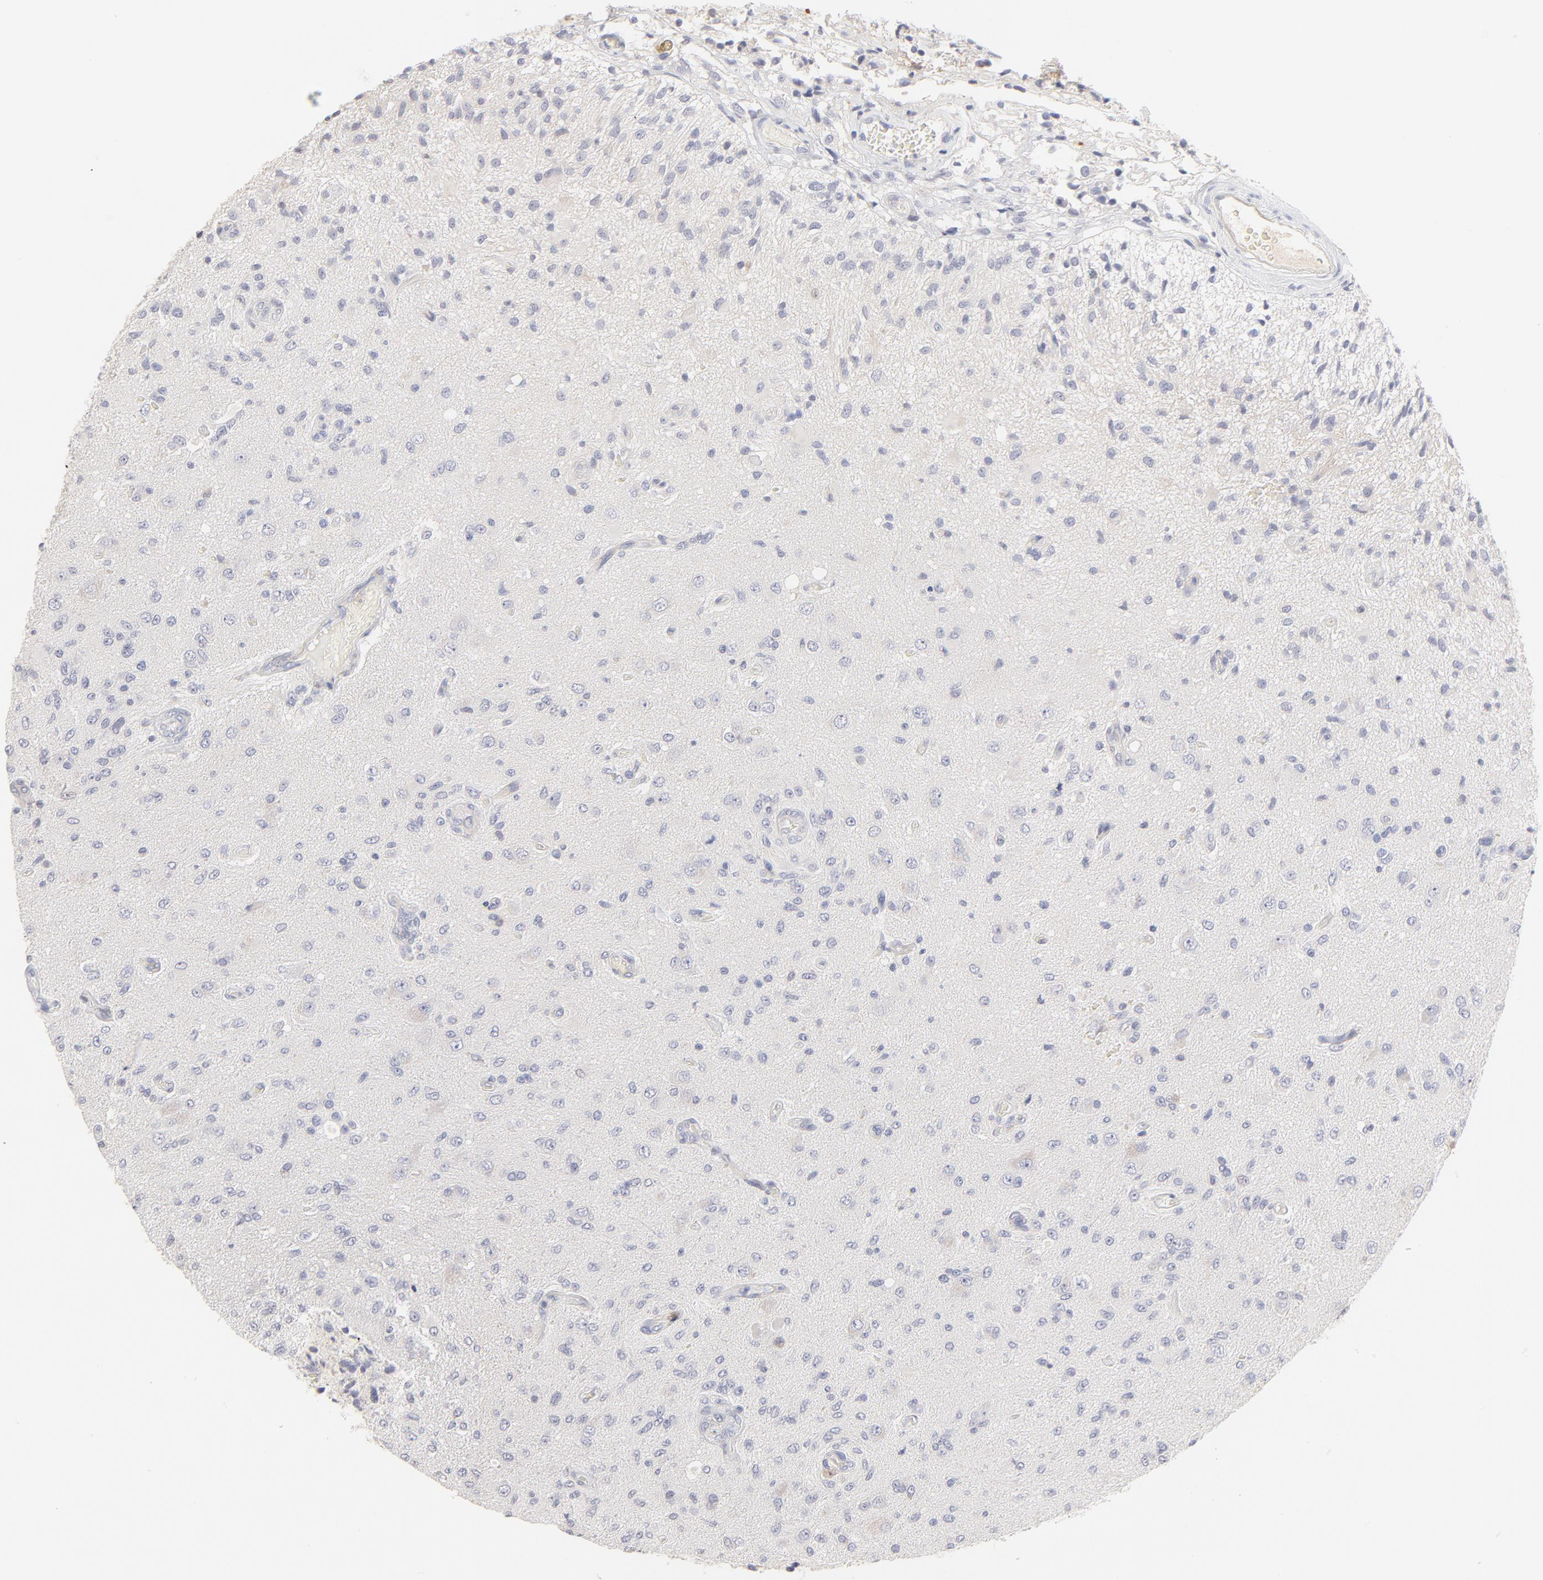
{"staining": {"intensity": "weak", "quantity": "<25%", "location": "cytoplasmic/membranous"}, "tissue": "glioma", "cell_type": "Tumor cells", "image_type": "cancer", "snomed": [{"axis": "morphology", "description": "Normal tissue, NOS"}, {"axis": "morphology", "description": "Glioma, malignant, High grade"}, {"axis": "topography", "description": "Cerebral cortex"}], "caption": "DAB (3,3'-diaminobenzidine) immunohistochemical staining of malignant glioma (high-grade) reveals no significant positivity in tumor cells. Nuclei are stained in blue.", "gene": "ELF3", "patient": {"sex": "male", "age": 77}}